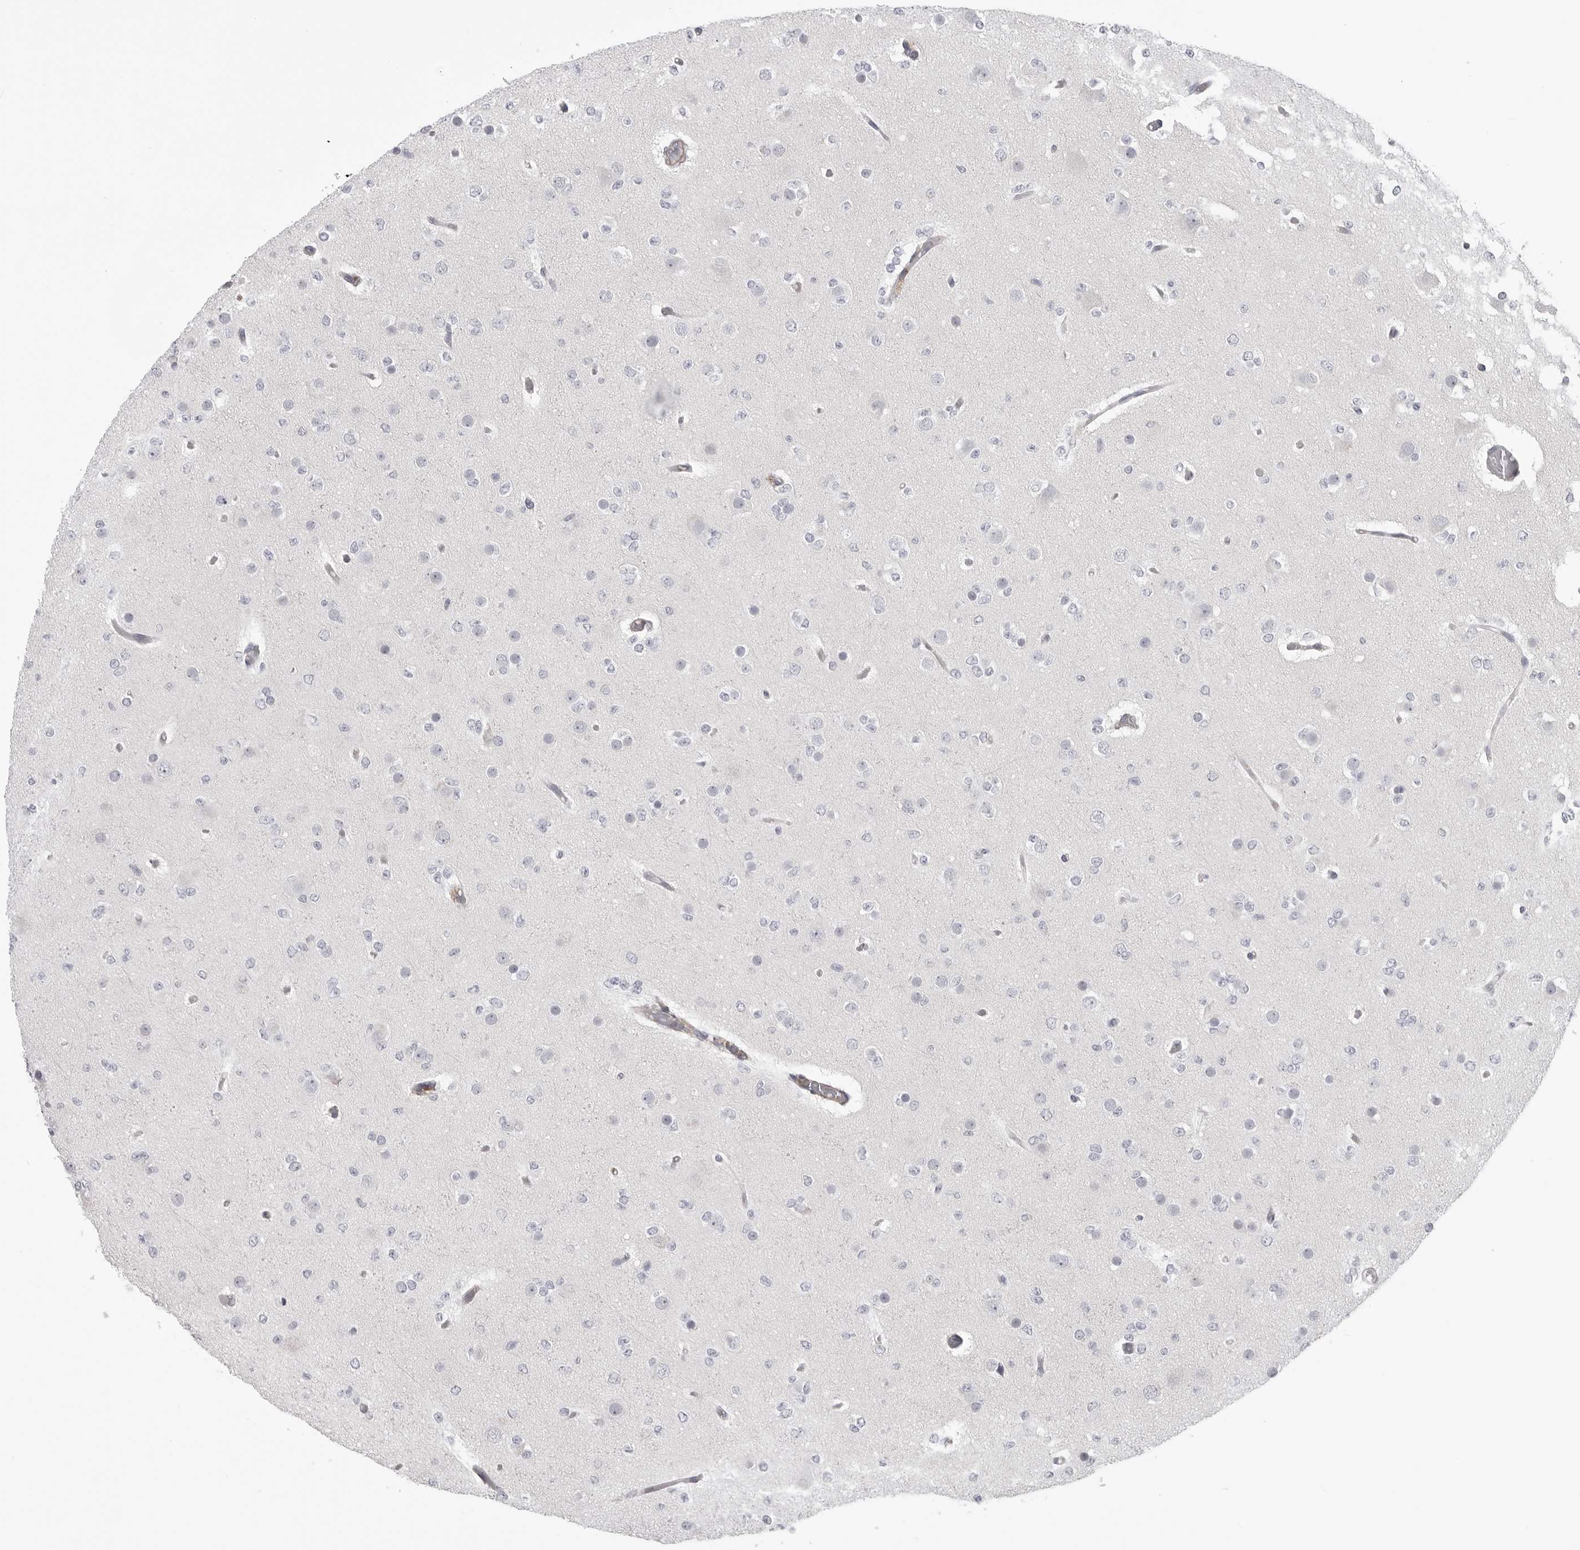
{"staining": {"intensity": "negative", "quantity": "none", "location": "none"}, "tissue": "glioma", "cell_type": "Tumor cells", "image_type": "cancer", "snomed": [{"axis": "morphology", "description": "Glioma, malignant, Low grade"}, {"axis": "topography", "description": "Brain"}], "caption": "A histopathology image of human malignant glioma (low-grade) is negative for staining in tumor cells. Nuclei are stained in blue.", "gene": "SCP2", "patient": {"sex": "female", "age": 22}}